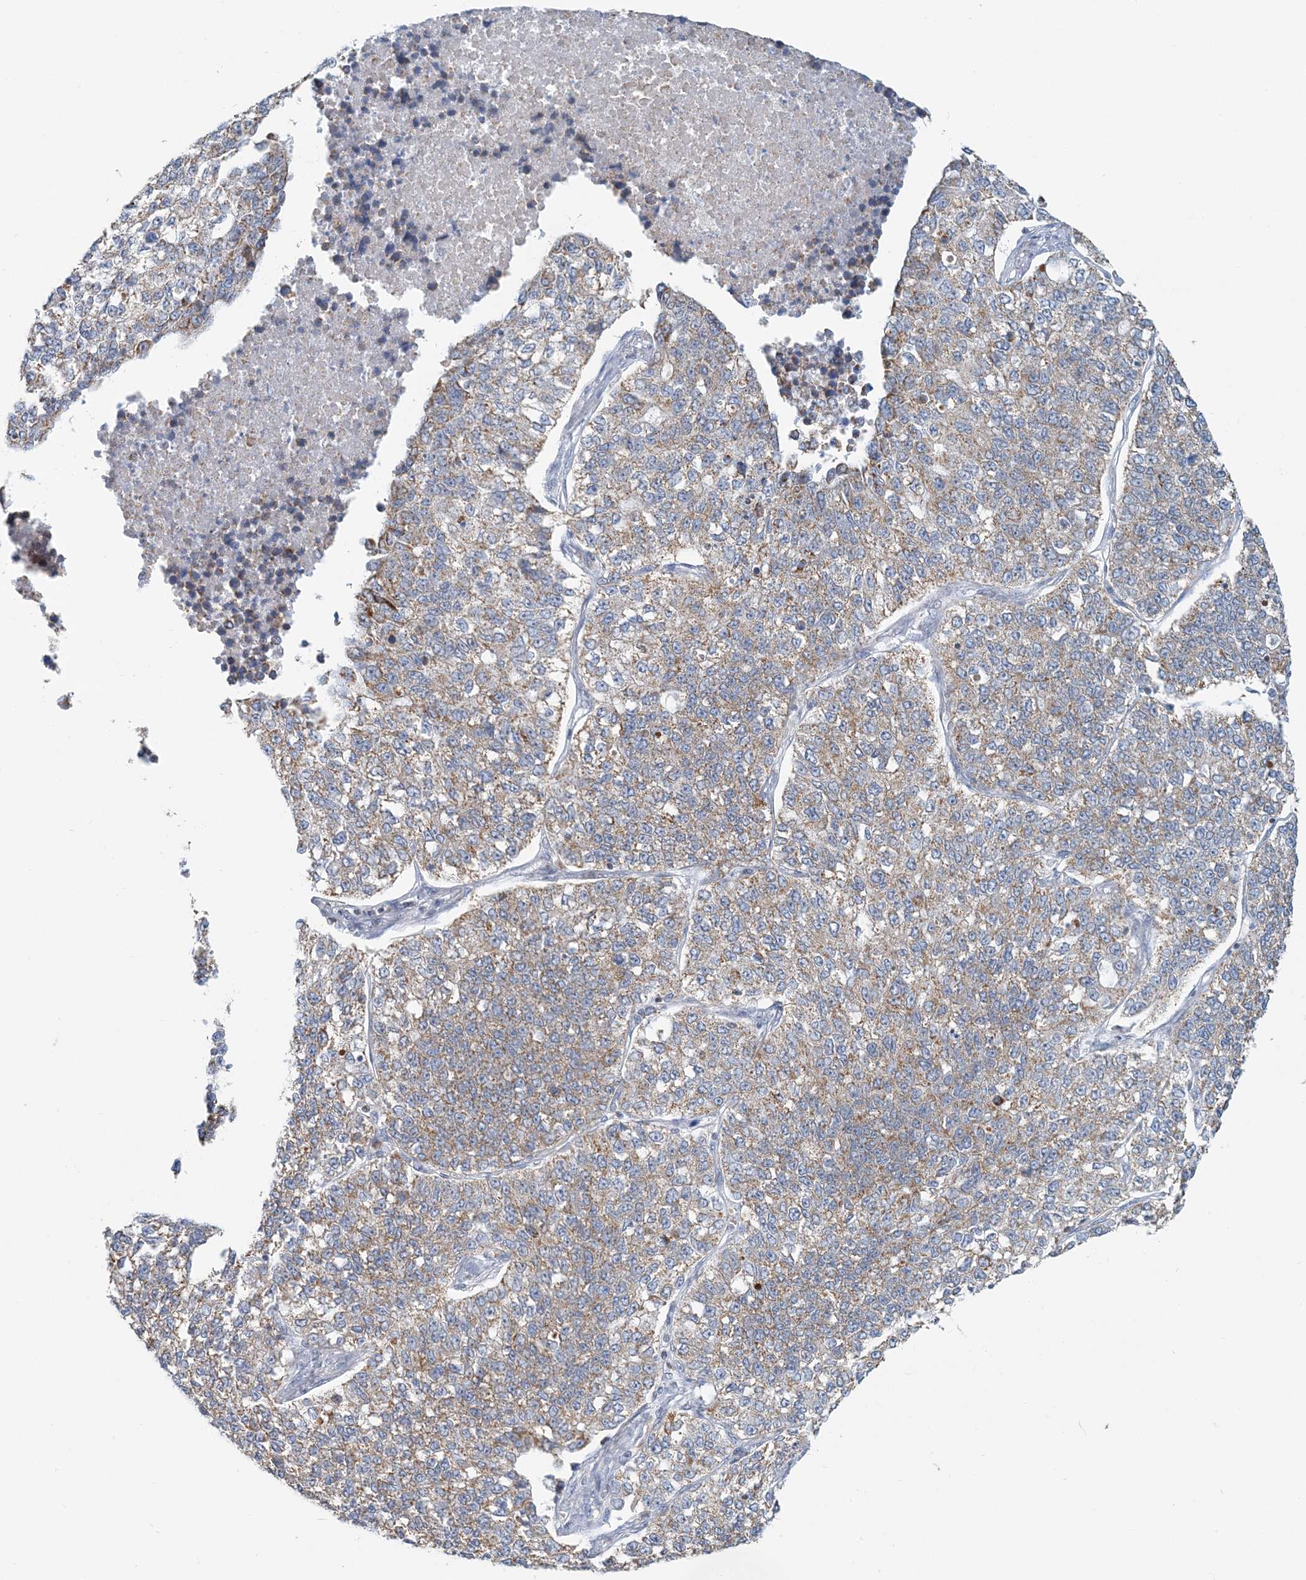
{"staining": {"intensity": "weak", "quantity": ">75%", "location": "cytoplasmic/membranous"}, "tissue": "lung cancer", "cell_type": "Tumor cells", "image_type": "cancer", "snomed": [{"axis": "morphology", "description": "Adenocarcinoma, NOS"}, {"axis": "topography", "description": "Lung"}], "caption": "Immunohistochemistry staining of lung cancer (adenocarcinoma), which demonstrates low levels of weak cytoplasmic/membranous expression in approximately >75% of tumor cells indicating weak cytoplasmic/membranous protein positivity. The staining was performed using DAB (3,3'-diaminobenzidine) (brown) for protein detection and nuclei were counterstained in hematoxylin (blue).", "gene": "BDH1", "patient": {"sex": "male", "age": 49}}